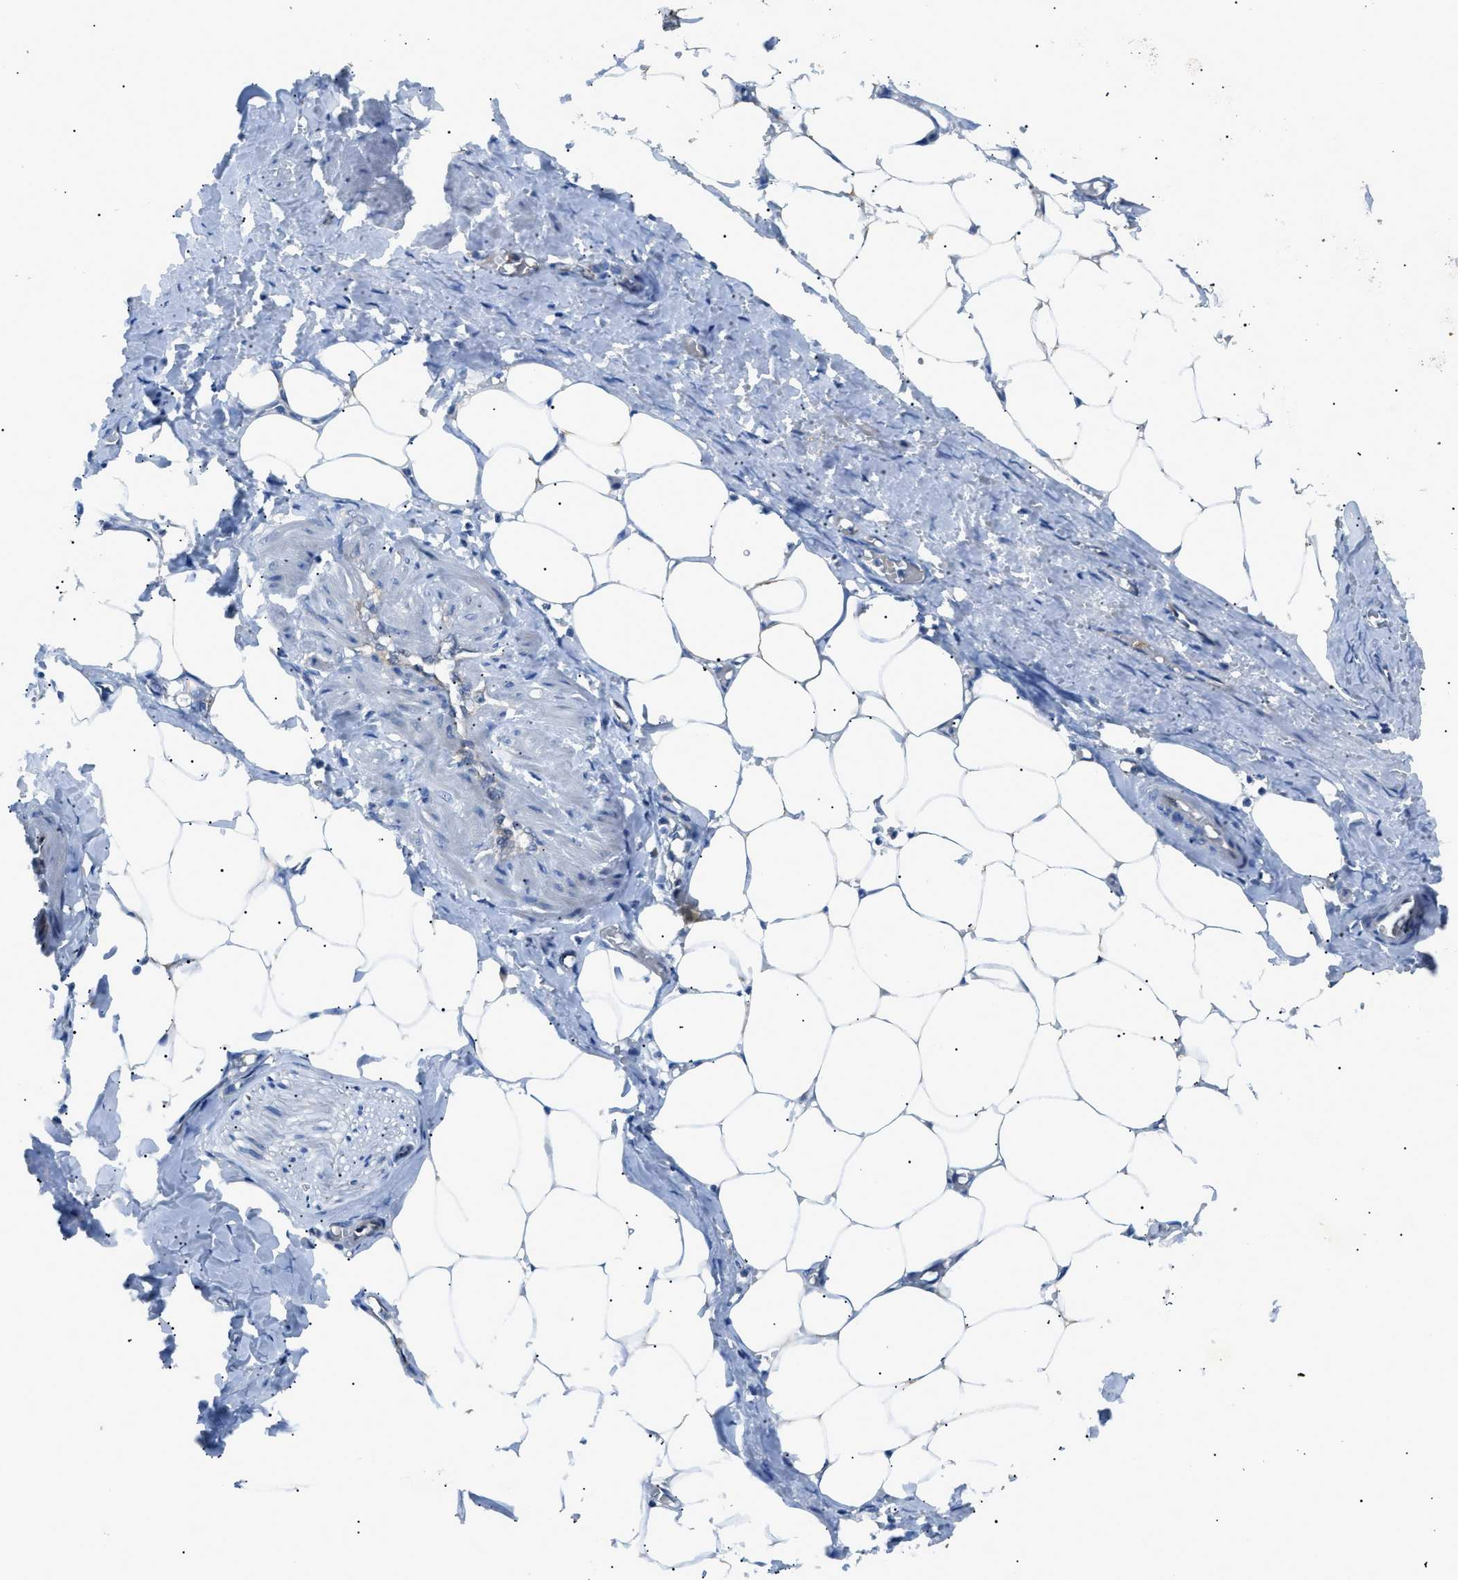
{"staining": {"intensity": "weak", "quantity": "25%-75%", "location": "cytoplasmic/membranous"}, "tissue": "adipose tissue", "cell_type": "Adipocytes", "image_type": "normal", "snomed": [{"axis": "morphology", "description": "Normal tissue, NOS"}, {"axis": "topography", "description": "Soft tissue"}, {"axis": "topography", "description": "Vascular tissue"}], "caption": "Immunohistochemical staining of normal adipose tissue displays weak cytoplasmic/membranous protein staining in about 25%-75% of adipocytes. The staining was performed using DAB, with brown indicating positive protein expression. Nuclei are stained blue with hematoxylin.", "gene": "ZDHHC24", "patient": {"sex": "female", "age": 35}}